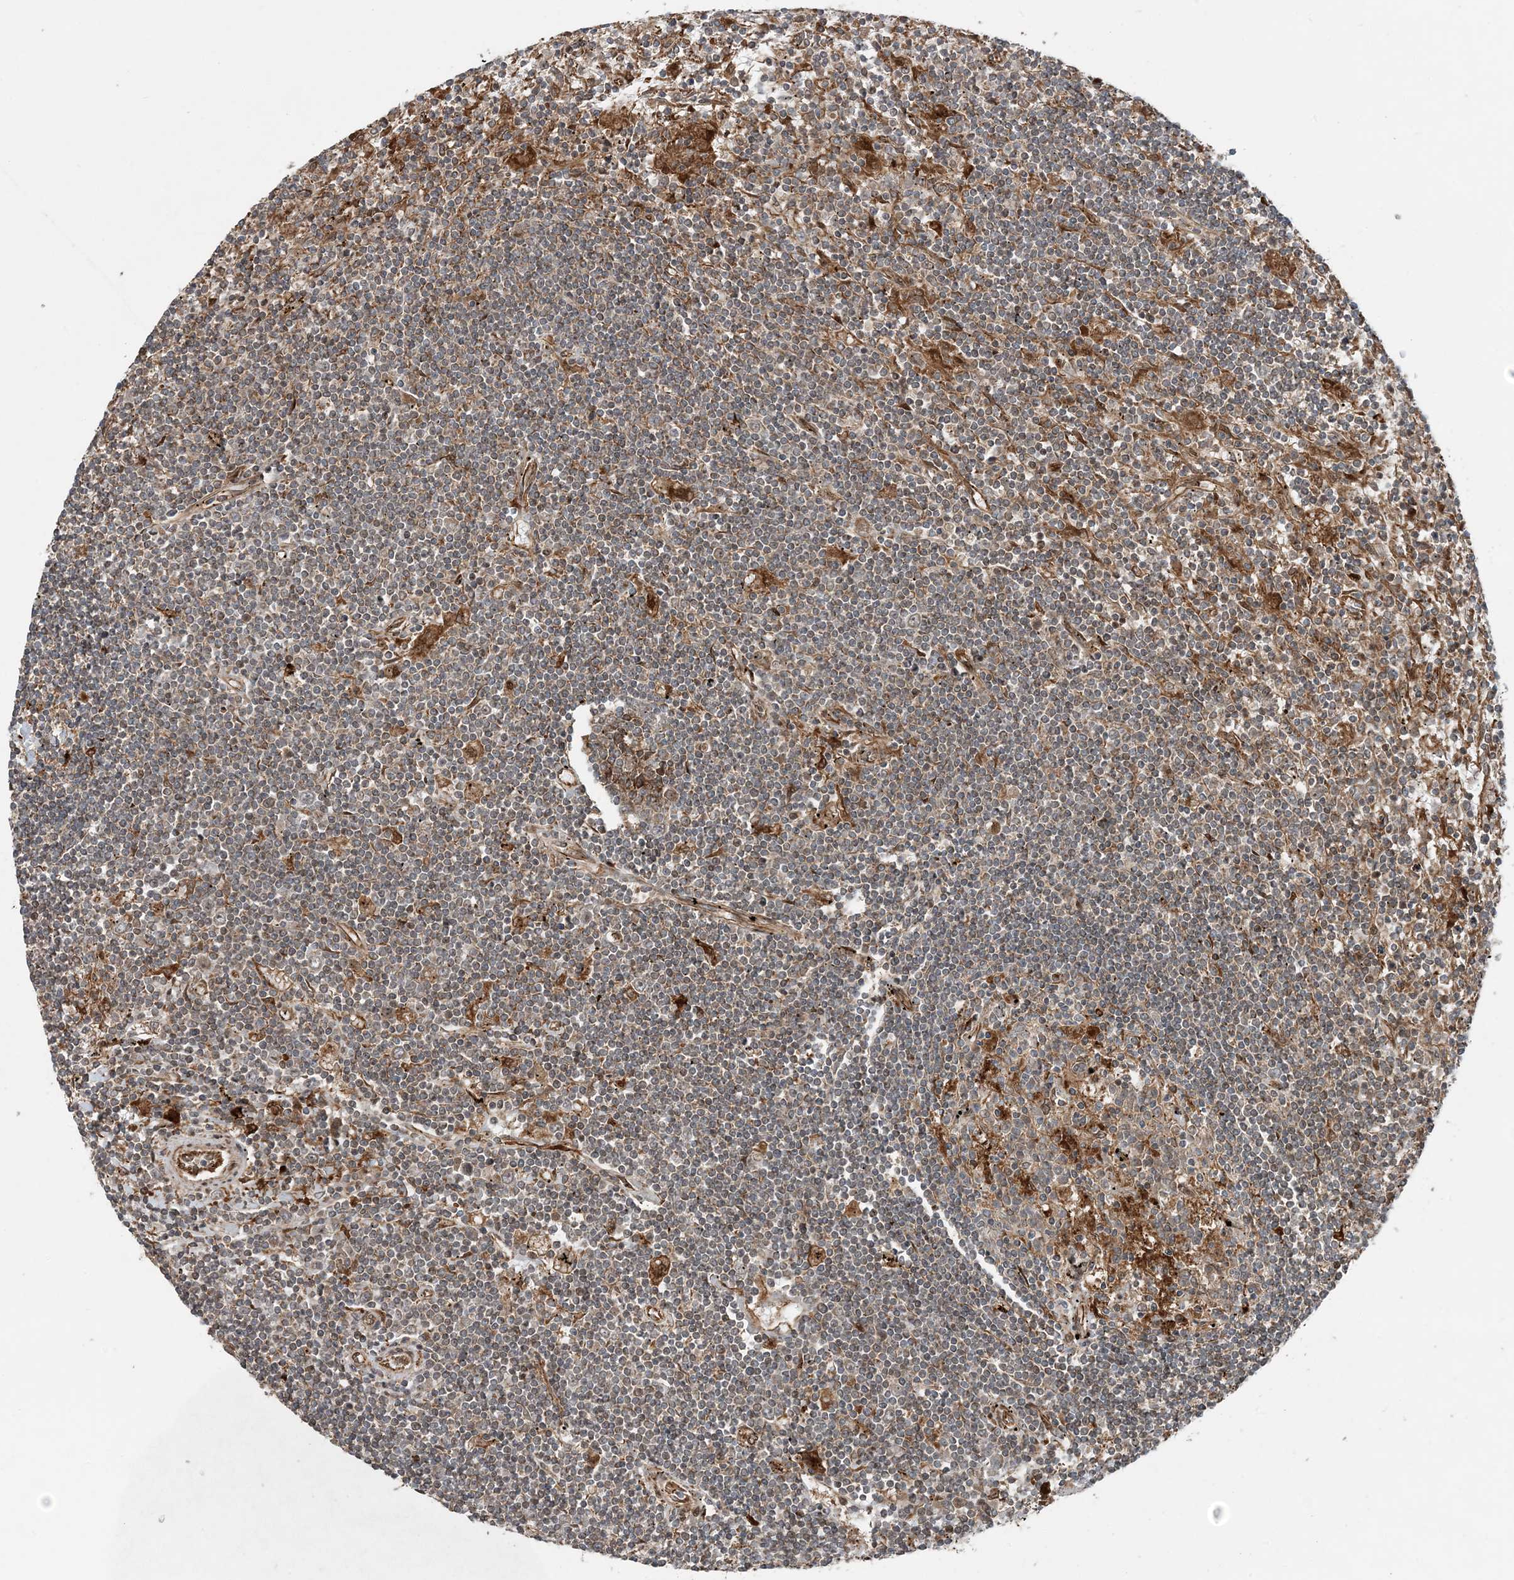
{"staining": {"intensity": "weak", "quantity": "25%-75%", "location": "cytoplasmic/membranous"}, "tissue": "lymphoma", "cell_type": "Tumor cells", "image_type": "cancer", "snomed": [{"axis": "morphology", "description": "Malignant lymphoma, non-Hodgkin's type, Low grade"}, {"axis": "topography", "description": "Spleen"}], "caption": "Immunohistochemical staining of human lymphoma shows low levels of weak cytoplasmic/membranous positivity in approximately 25%-75% of tumor cells. (IHC, brightfield microscopy, high magnification).", "gene": "EDEM2", "patient": {"sex": "male", "age": 76}}